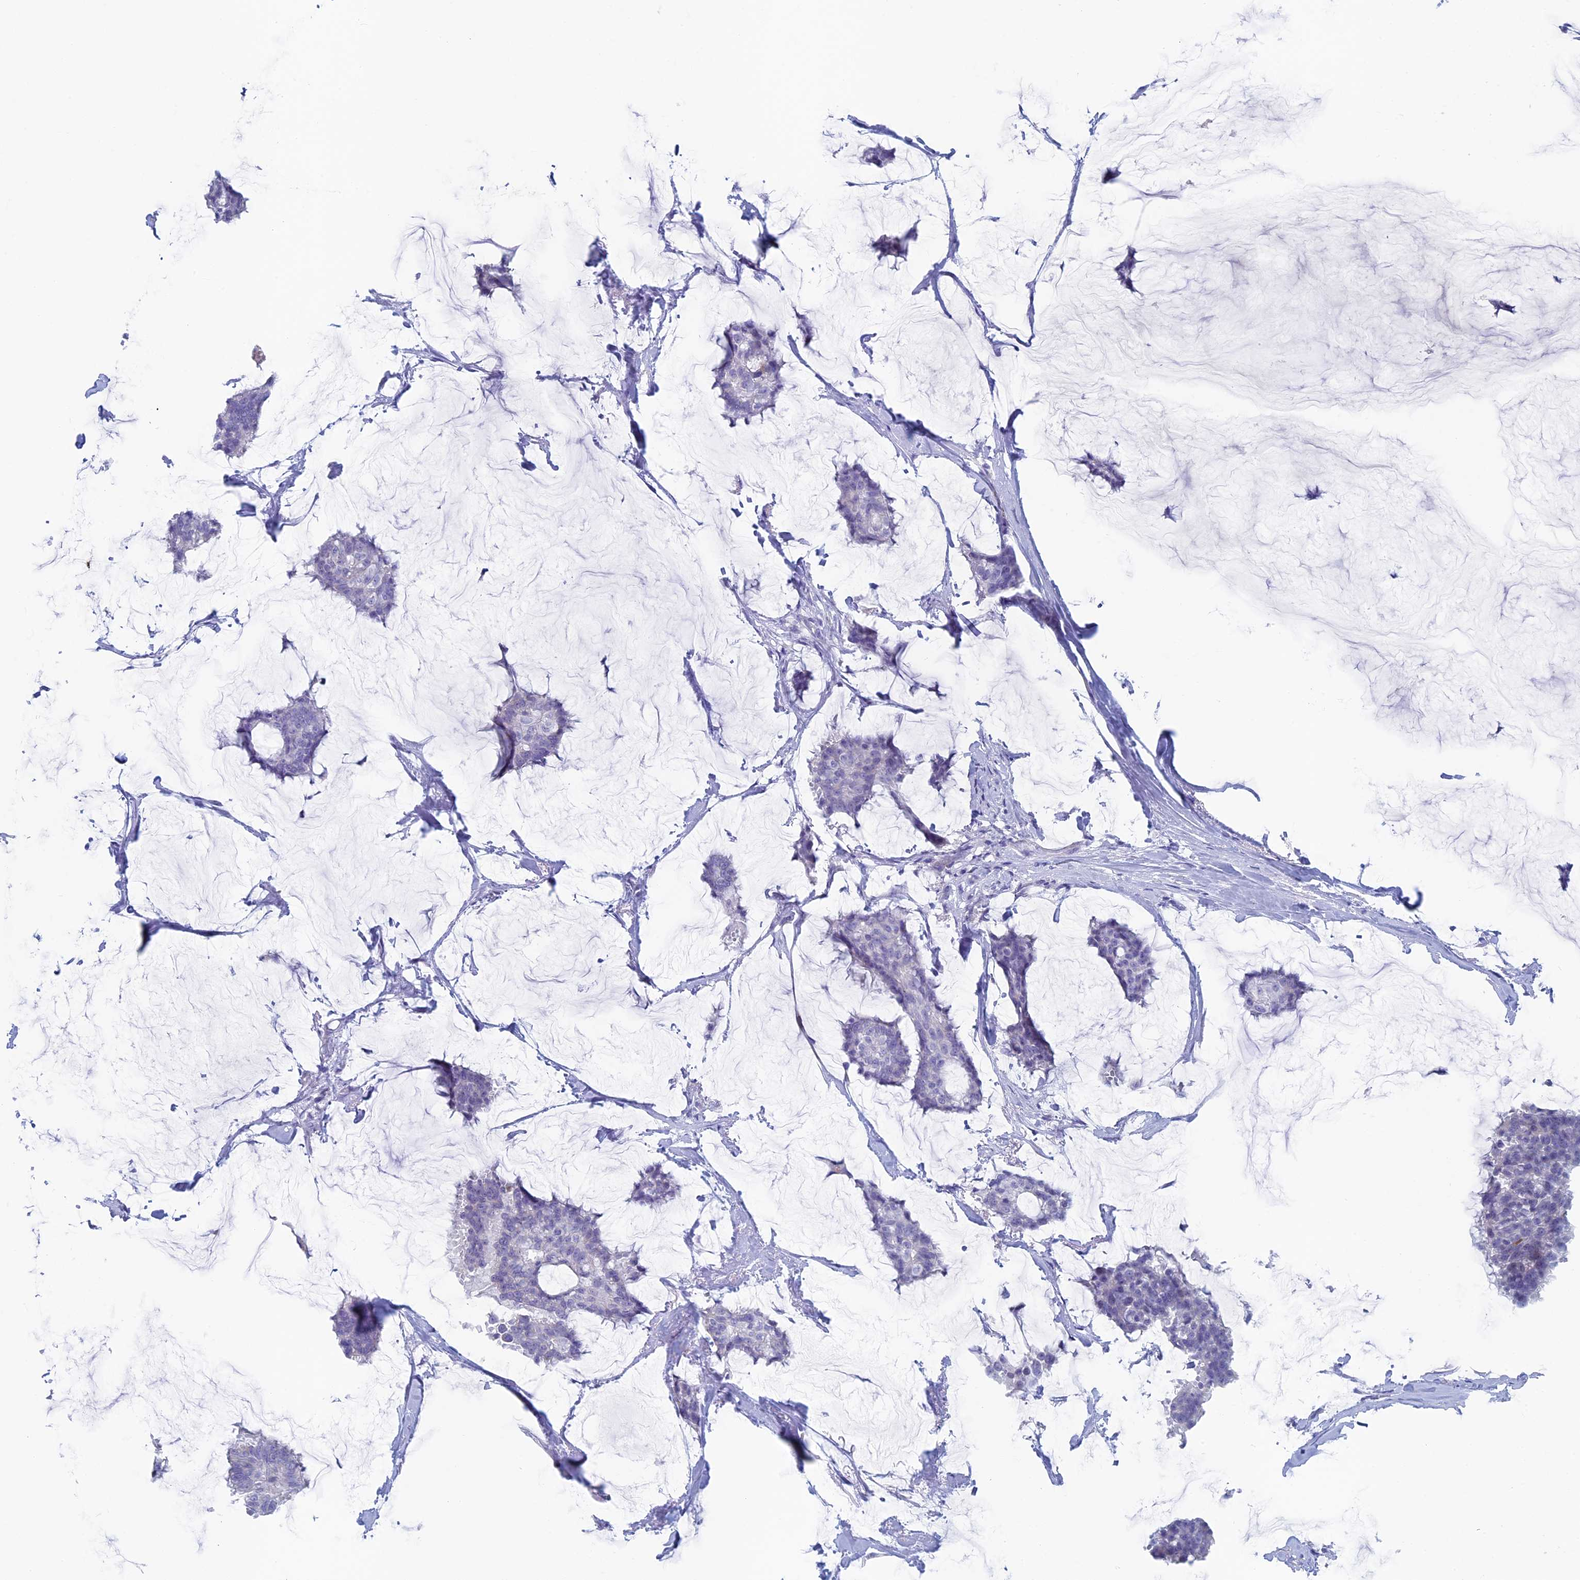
{"staining": {"intensity": "negative", "quantity": "none", "location": "none"}, "tissue": "breast cancer", "cell_type": "Tumor cells", "image_type": "cancer", "snomed": [{"axis": "morphology", "description": "Duct carcinoma"}, {"axis": "topography", "description": "Breast"}], "caption": "A histopathology image of human breast cancer (intraductal carcinoma) is negative for staining in tumor cells. Brightfield microscopy of immunohistochemistry (IHC) stained with DAB (brown) and hematoxylin (blue), captured at high magnification.", "gene": "MAGEB6", "patient": {"sex": "female", "age": 93}}